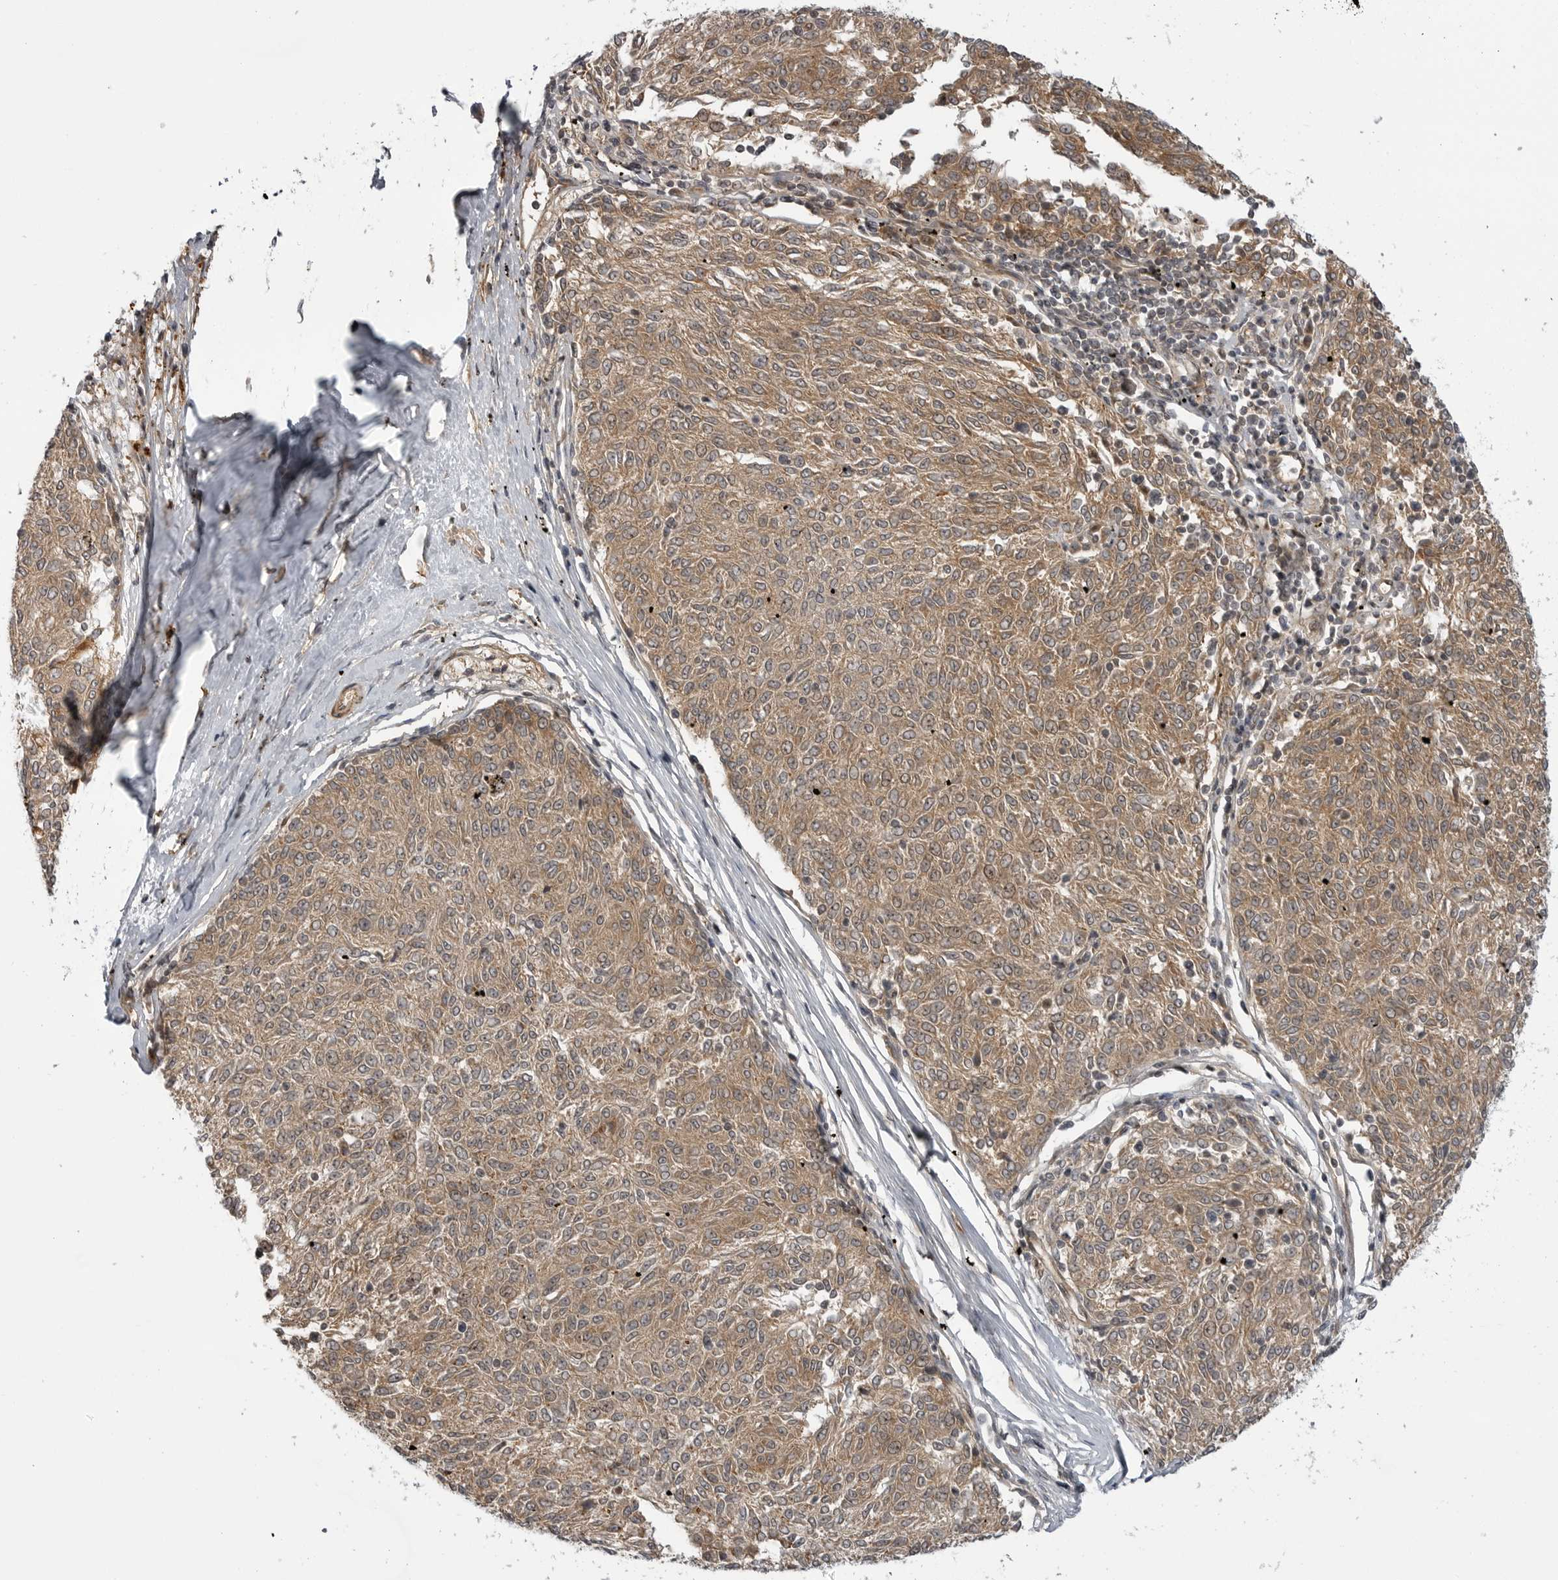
{"staining": {"intensity": "weak", "quantity": ">75%", "location": "cytoplasmic/membranous"}, "tissue": "melanoma", "cell_type": "Tumor cells", "image_type": "cancer", "snomed": [{"axis": "morphology", "description": "Malignant melanoma, NOS"}, {"axis": "topography", "description": "Skin"}], "caption": "Tumor cells exhibit low levels of weak cytoplasmic/membranous staining in about >75% of cells in human melanoma.", "gene": "LRRC45", "patient": {"sex": "female", "age": 72}}